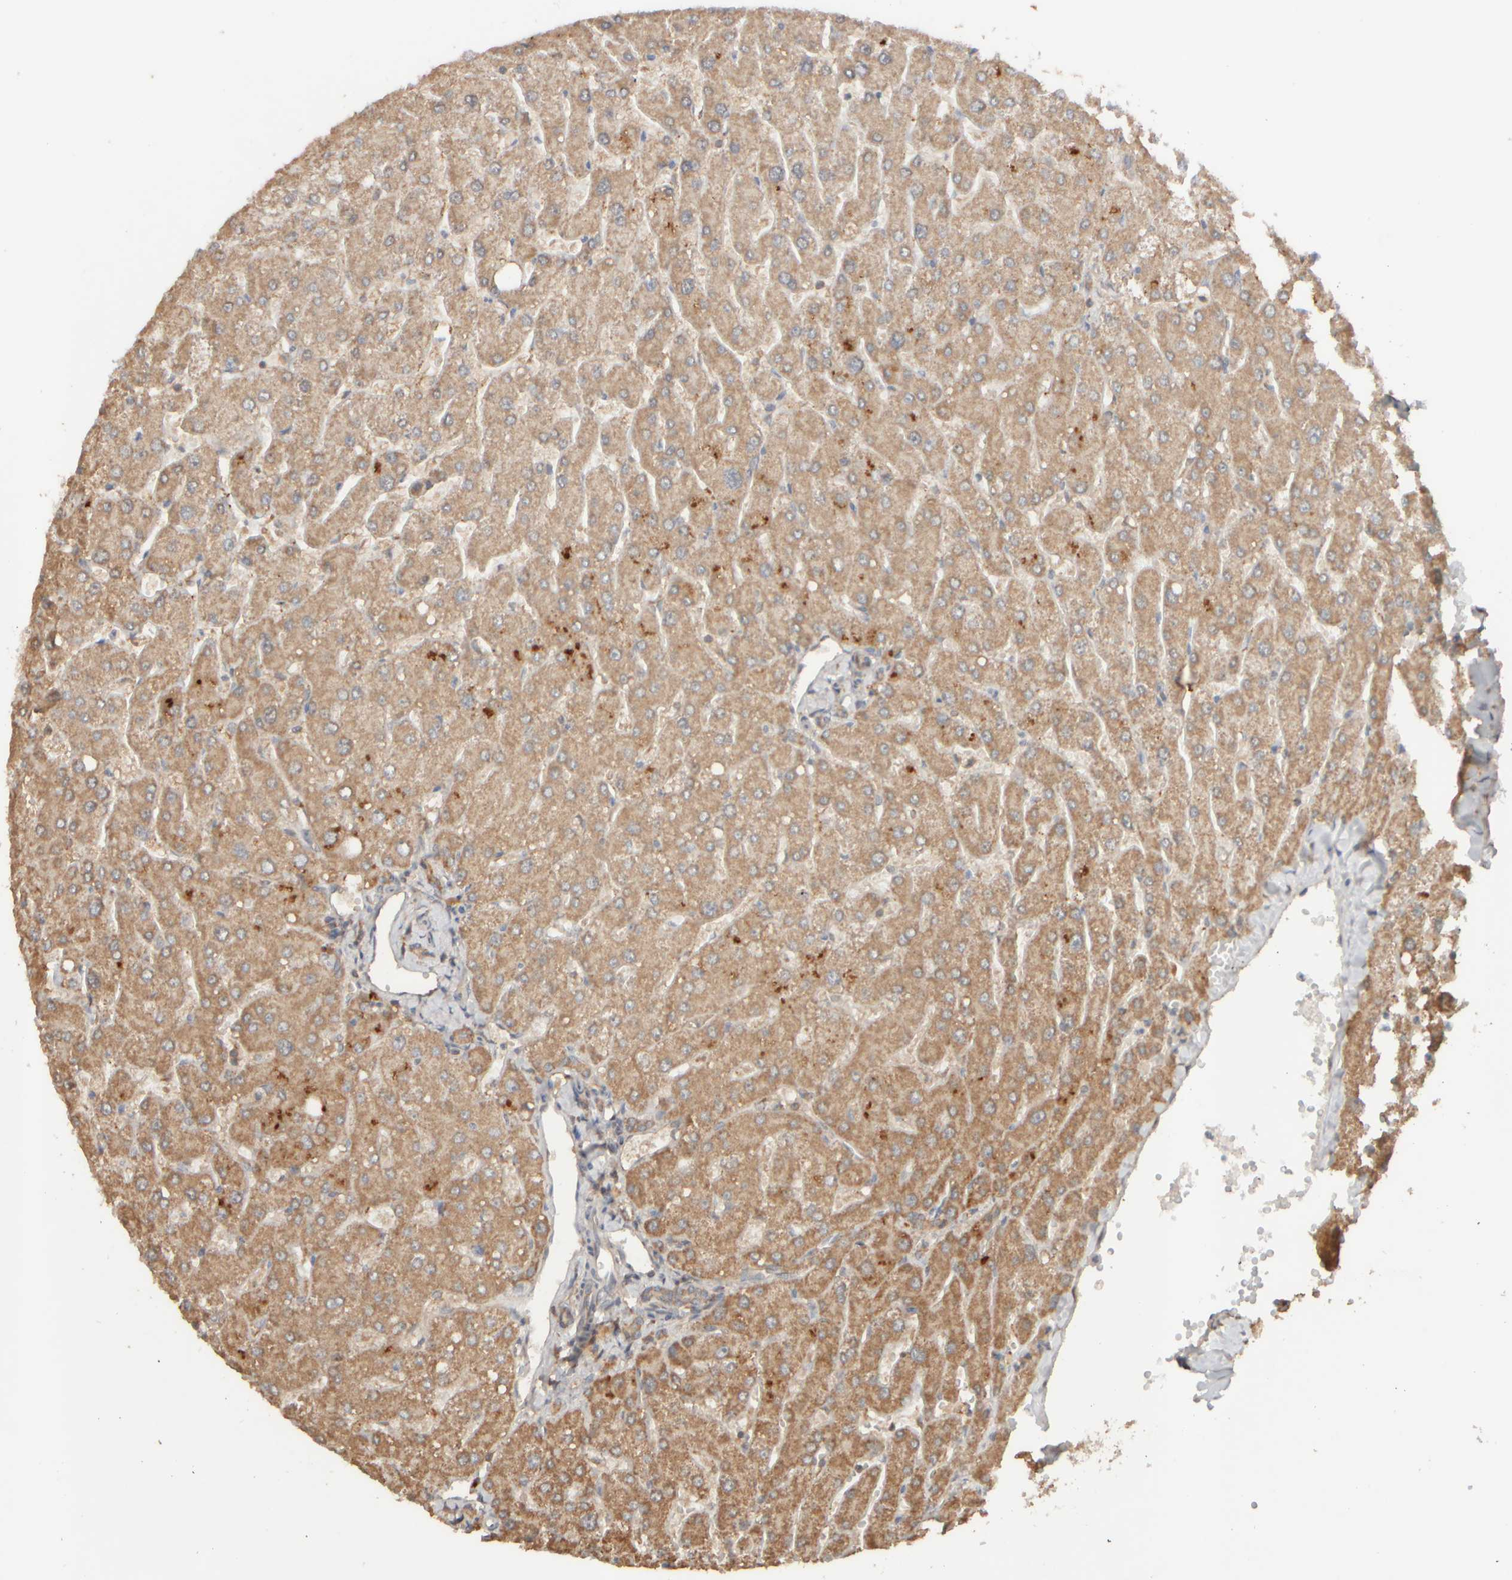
{"staining": {"intensity": "weak", "quantity": ">75%", "location": "cytoplasmic/membranous"}, "tissue": "liver", "cell_type": "Cholangiocytes", "image_type": "normal", "snomed": [{"axis": "morphology", "description": "Normal tissue, NOS"}, {"axis": "topography", "description": "Liver"}], "caption": "Liver stained with IHC reveals weak cytoplasmic/membranous expression in about >75% of cholangiocytes.", "gene": "EIF2B3", "patient": {"sex": "male", "age": 55}}